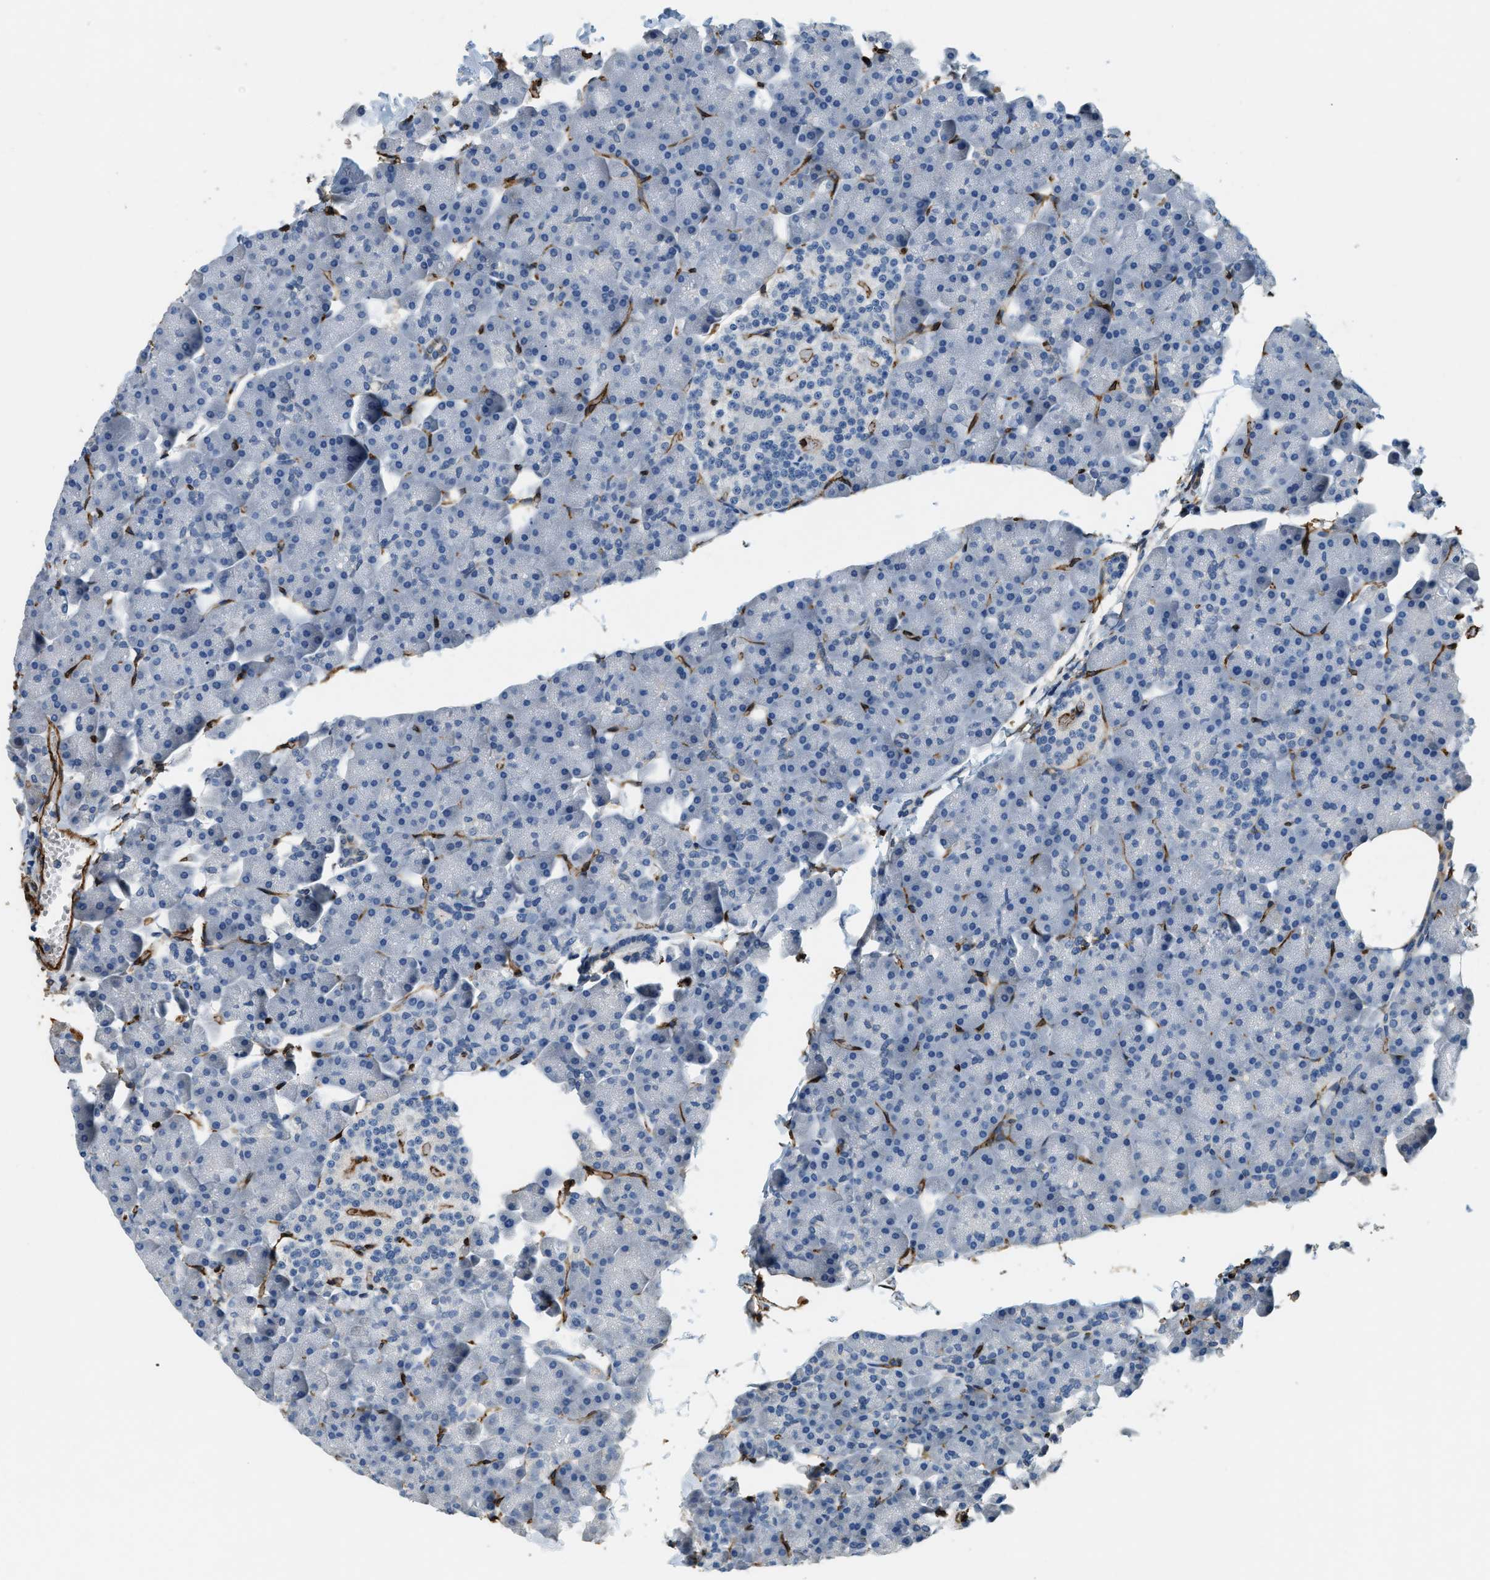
{"staining": {"intensity": "moderate", "quantity": "<25%", "location": "cytoplasmic/membranous"}, "tissue": "pancreas", "cell_type": "Exocrine glandular cells", "image_type": "normal", "snomed": [{"axis": "morphology", "description": "Normal tissue, NOS"}, {"axis": "topography", "description": "Pancreas"}], "caption": "A brown stain highlights moderate cytoplasmic/membranous expression of a protein in exocrine glandular cells of unremarkable human pancreas. (DAB (3,3'-diaminobenzidine) IHC with brightfield microscopy, high magnification).", "gene": "TMEM43", "patient": {"sex": "male", "age": 35}}